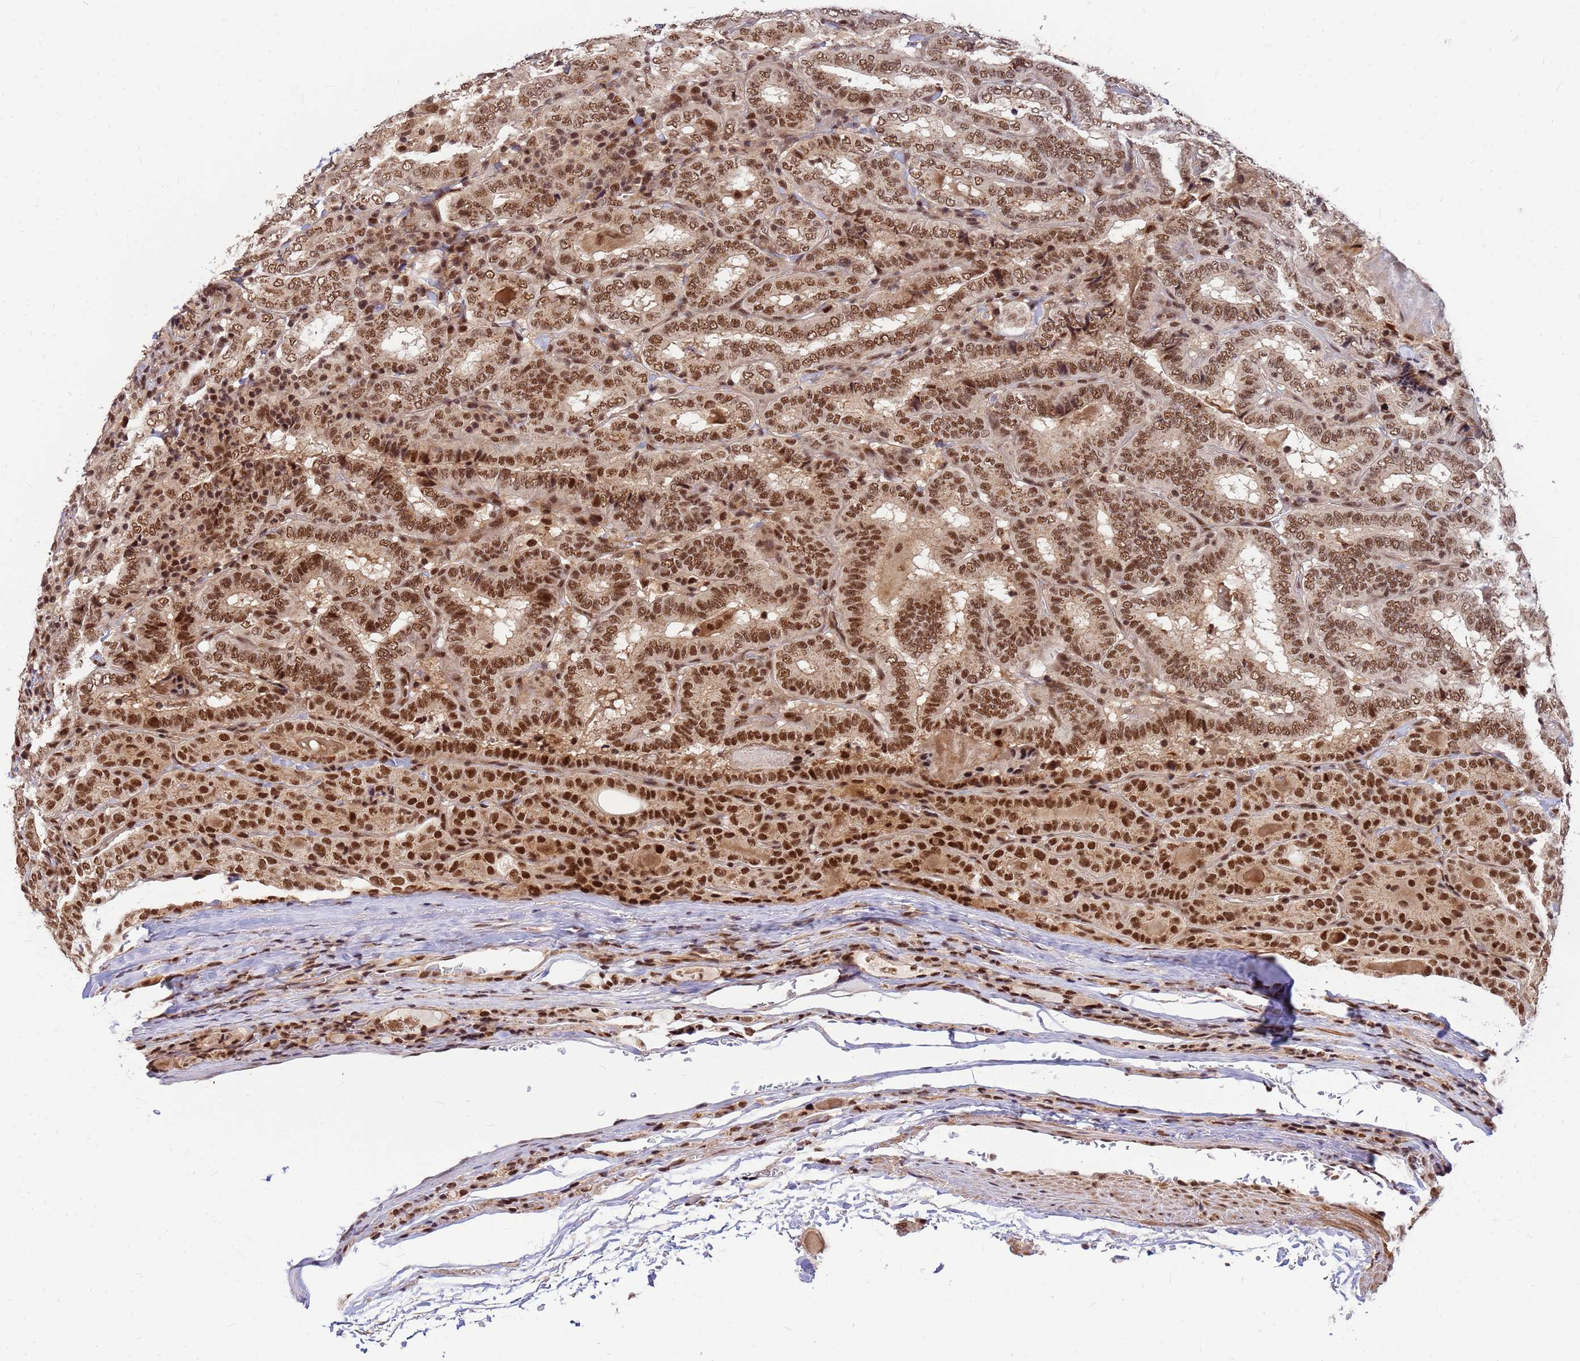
{"staining": {"intensity": "strong", "quantity": ">75%", "location": "cytoplasmic/membranous,nuclear"}, "tissue": "thyroid cancer", "cell_type": "Tumor cells", "image_type": "cancer", "snomed": [{"axis": "morphology", "description": "Papillary adenocarcinoma, NOS"}, {"axis": "topography", "description": "Thyroid gland"}], "caption": "Immunohistochemical staining of thyroid papillary adenocarcinoma displays high levels of strong cytoplasmic/membranous and nuclear positivity in approximately >75% of tumor cells. The protein of interest is stained brown, and the nuclei are stained in blue (DAB IHC with brightfield microscopy, high magnification).", "gene": "NCBP2", "patient": {"sex": "female", "age": 72}}